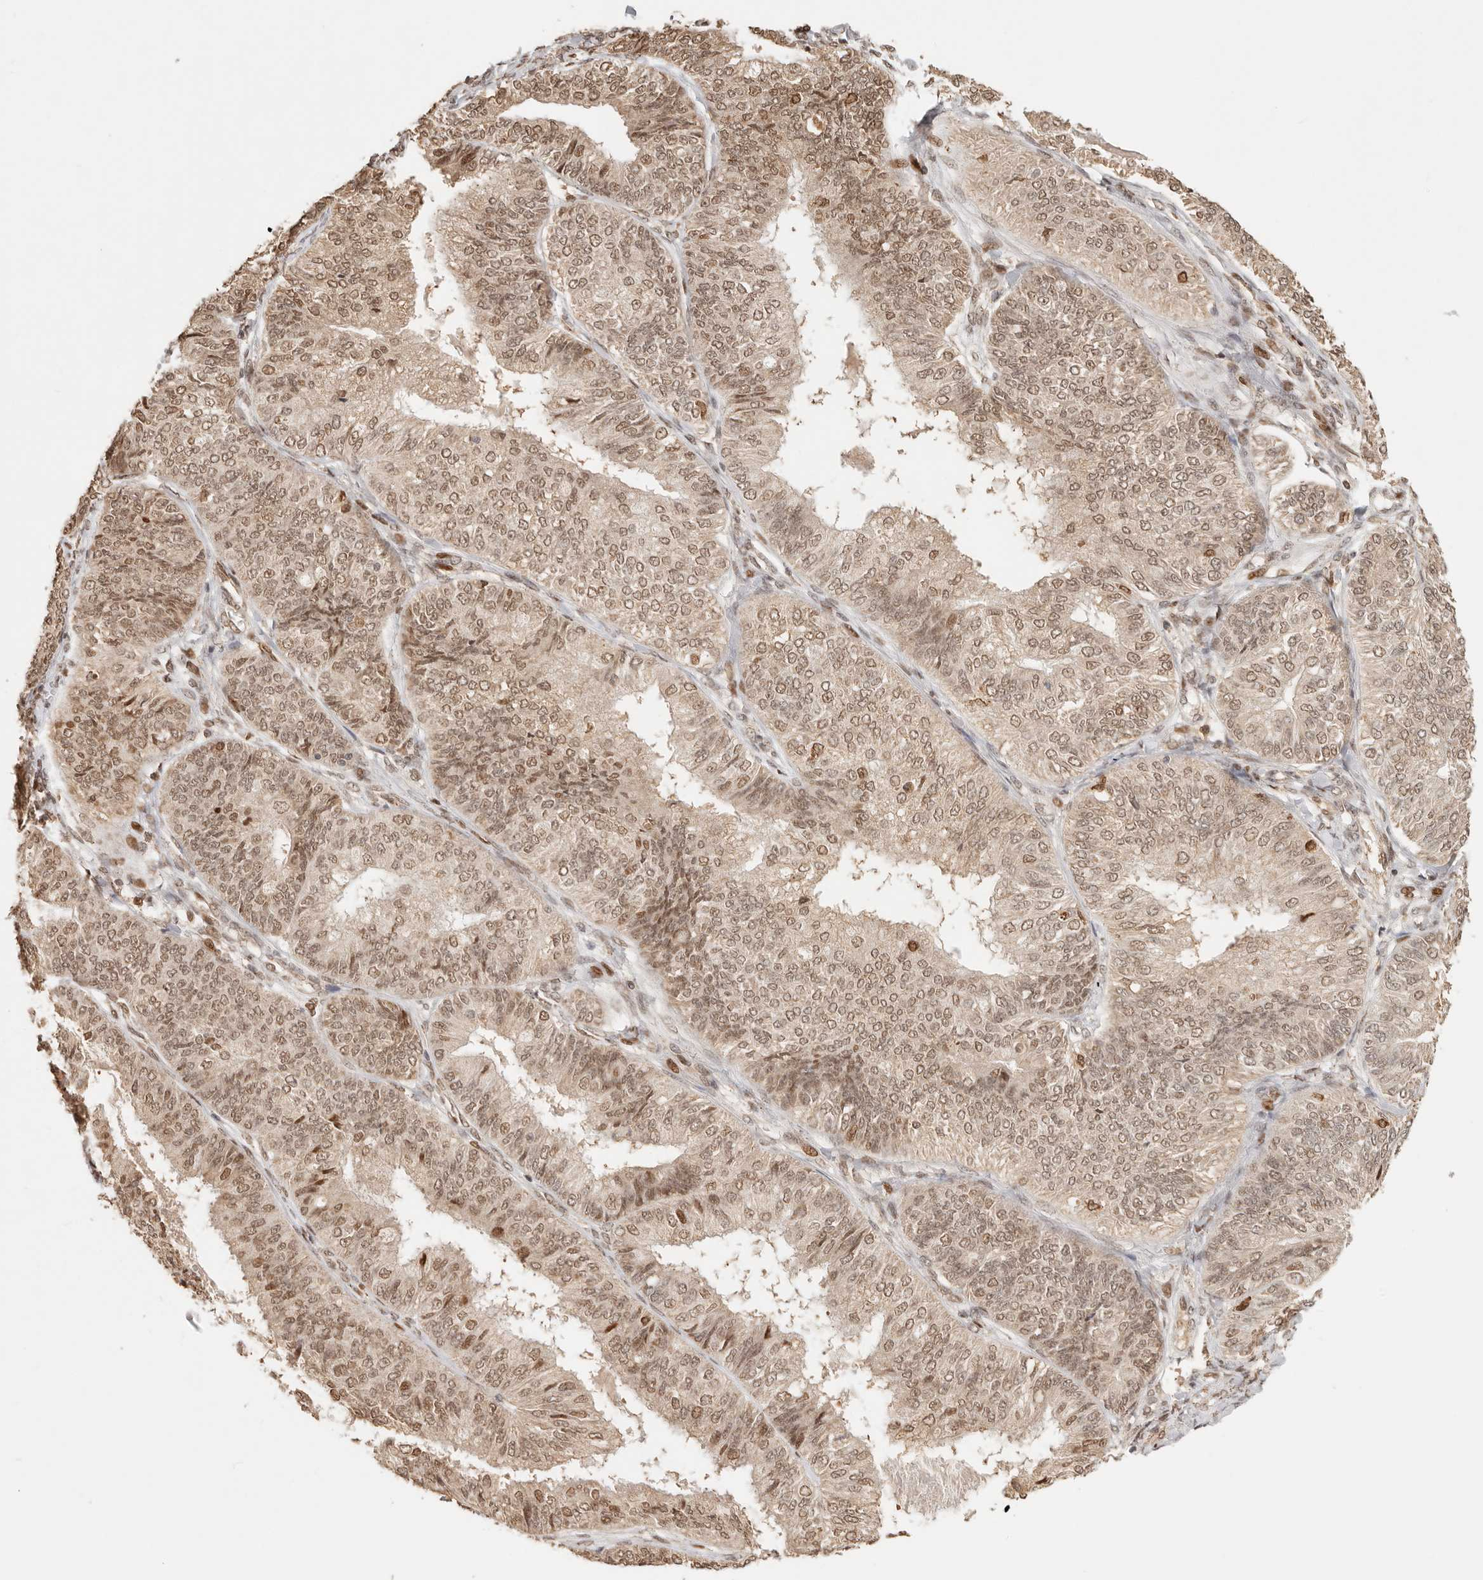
{"staining": {"intensity": "moderate", "quantity": ">75%", "location": "nuclear"}, "tissue": "endometrial cancer", "cell_type": "Tumor cells", "image_type": "cancer", "snomed": [{"axis": "morphology", "description": "Adenocarcinoma, NOS"}, {"axis": "topography", "description": "Endometrium"}], "caption": "Endometrial adenocarcinoma stained with a brown dye shows moderate nuclear positive staining in approximately >75% of tumor cells.", "gene": "NPAS2", "patient": {"sex": "female", "age": 58}}